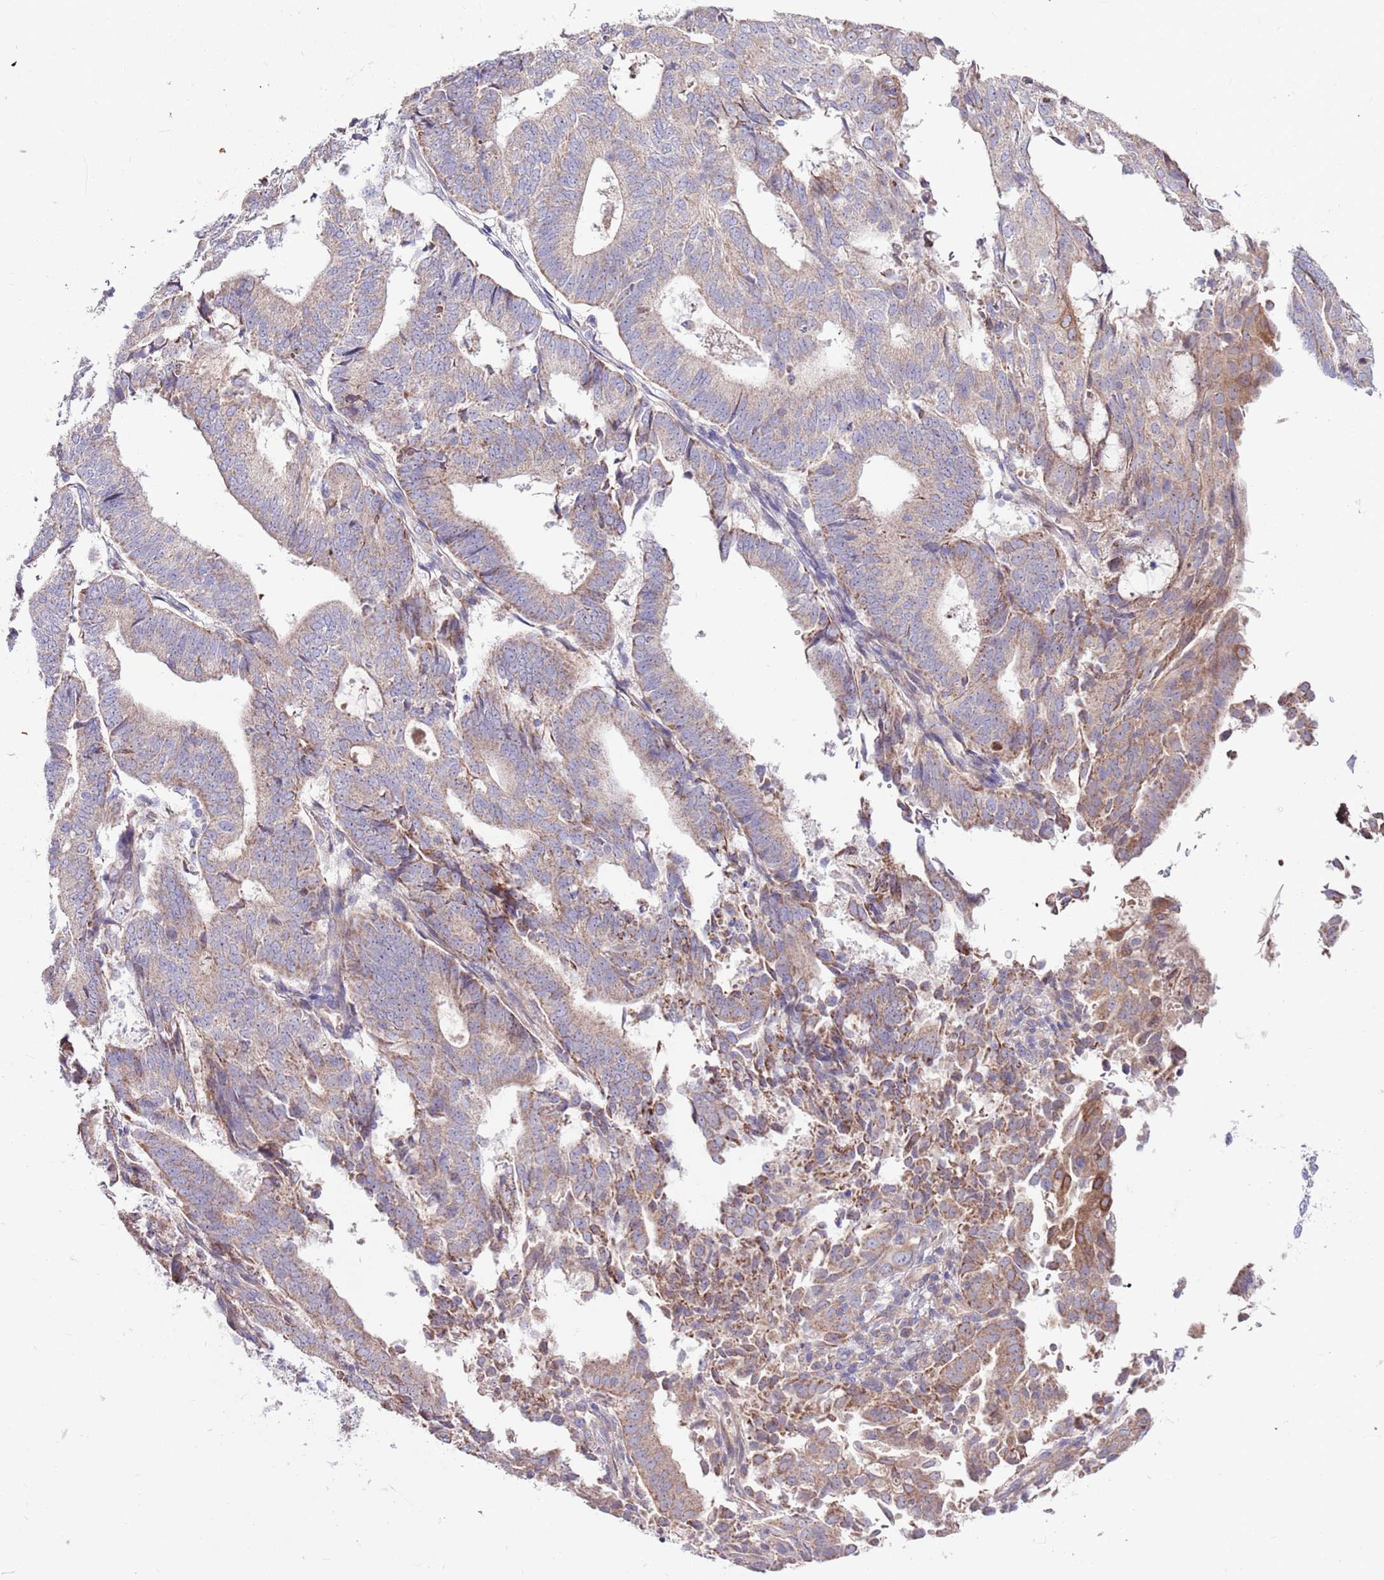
{"staining": {"intensity": "weak", "quantity": "25%-75%", "location": "cytoplasmic/membranous"}, "tissue": "endometrial cancer", "cell_type": "Tumor cells", "image_type": "cancer", "snomed": [{"axis": "morphology", "description": "Adenocarcinoma, NOS"}, {"axis": "topography", "description": "Endometrium"}], "caption": "This histopathology image reveals IHC staining of adenocarcinoma (endometrial), with low weak cytoplasmic/membranous positivity in approximately 25%-75% of tumor cells.", "gene": "SMG1", "patient": {"sex": "female", "age": 70}}